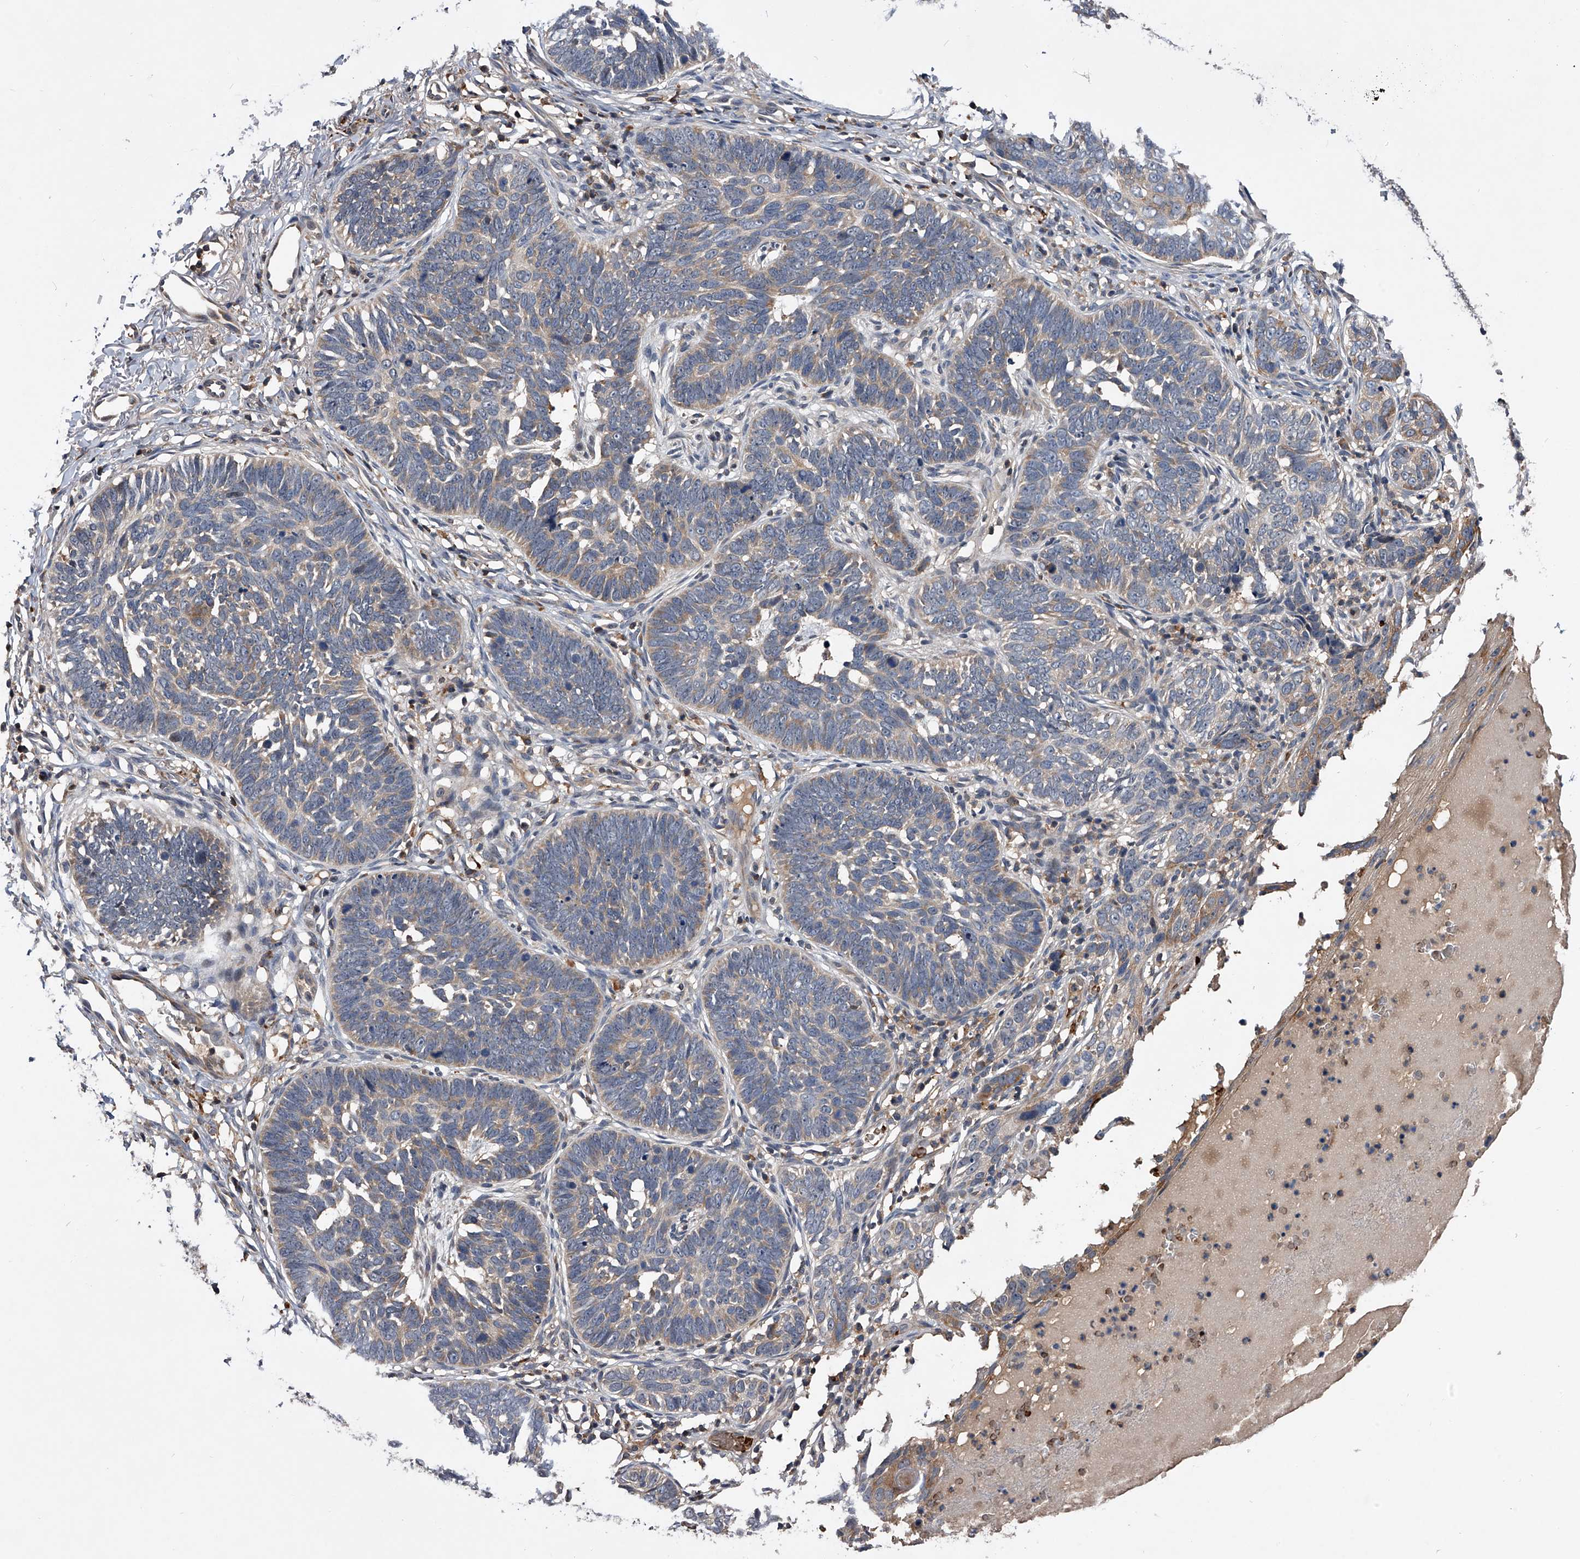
{"staining": {"intensity": "weak", "quantity": "<25%", "location": "cytoplasmic/membranous"}, "tissue": "skin cancer", "cell_type": "Tumor cells", "image_type": "cancer", "snomed": [{"axis": "morphology", "description": "Normal tissue, NOS"}, {"axis": "morphology", "description": "Basal cell carcinoma"}, {"axis": "topography", "description": "Skin"}], "caption": "IHC of basal cell carcinoma (skin) reveals no expression in tumor cells.", "gene": "ZNF30", "patient": {"sex": "male", "age": 77}}